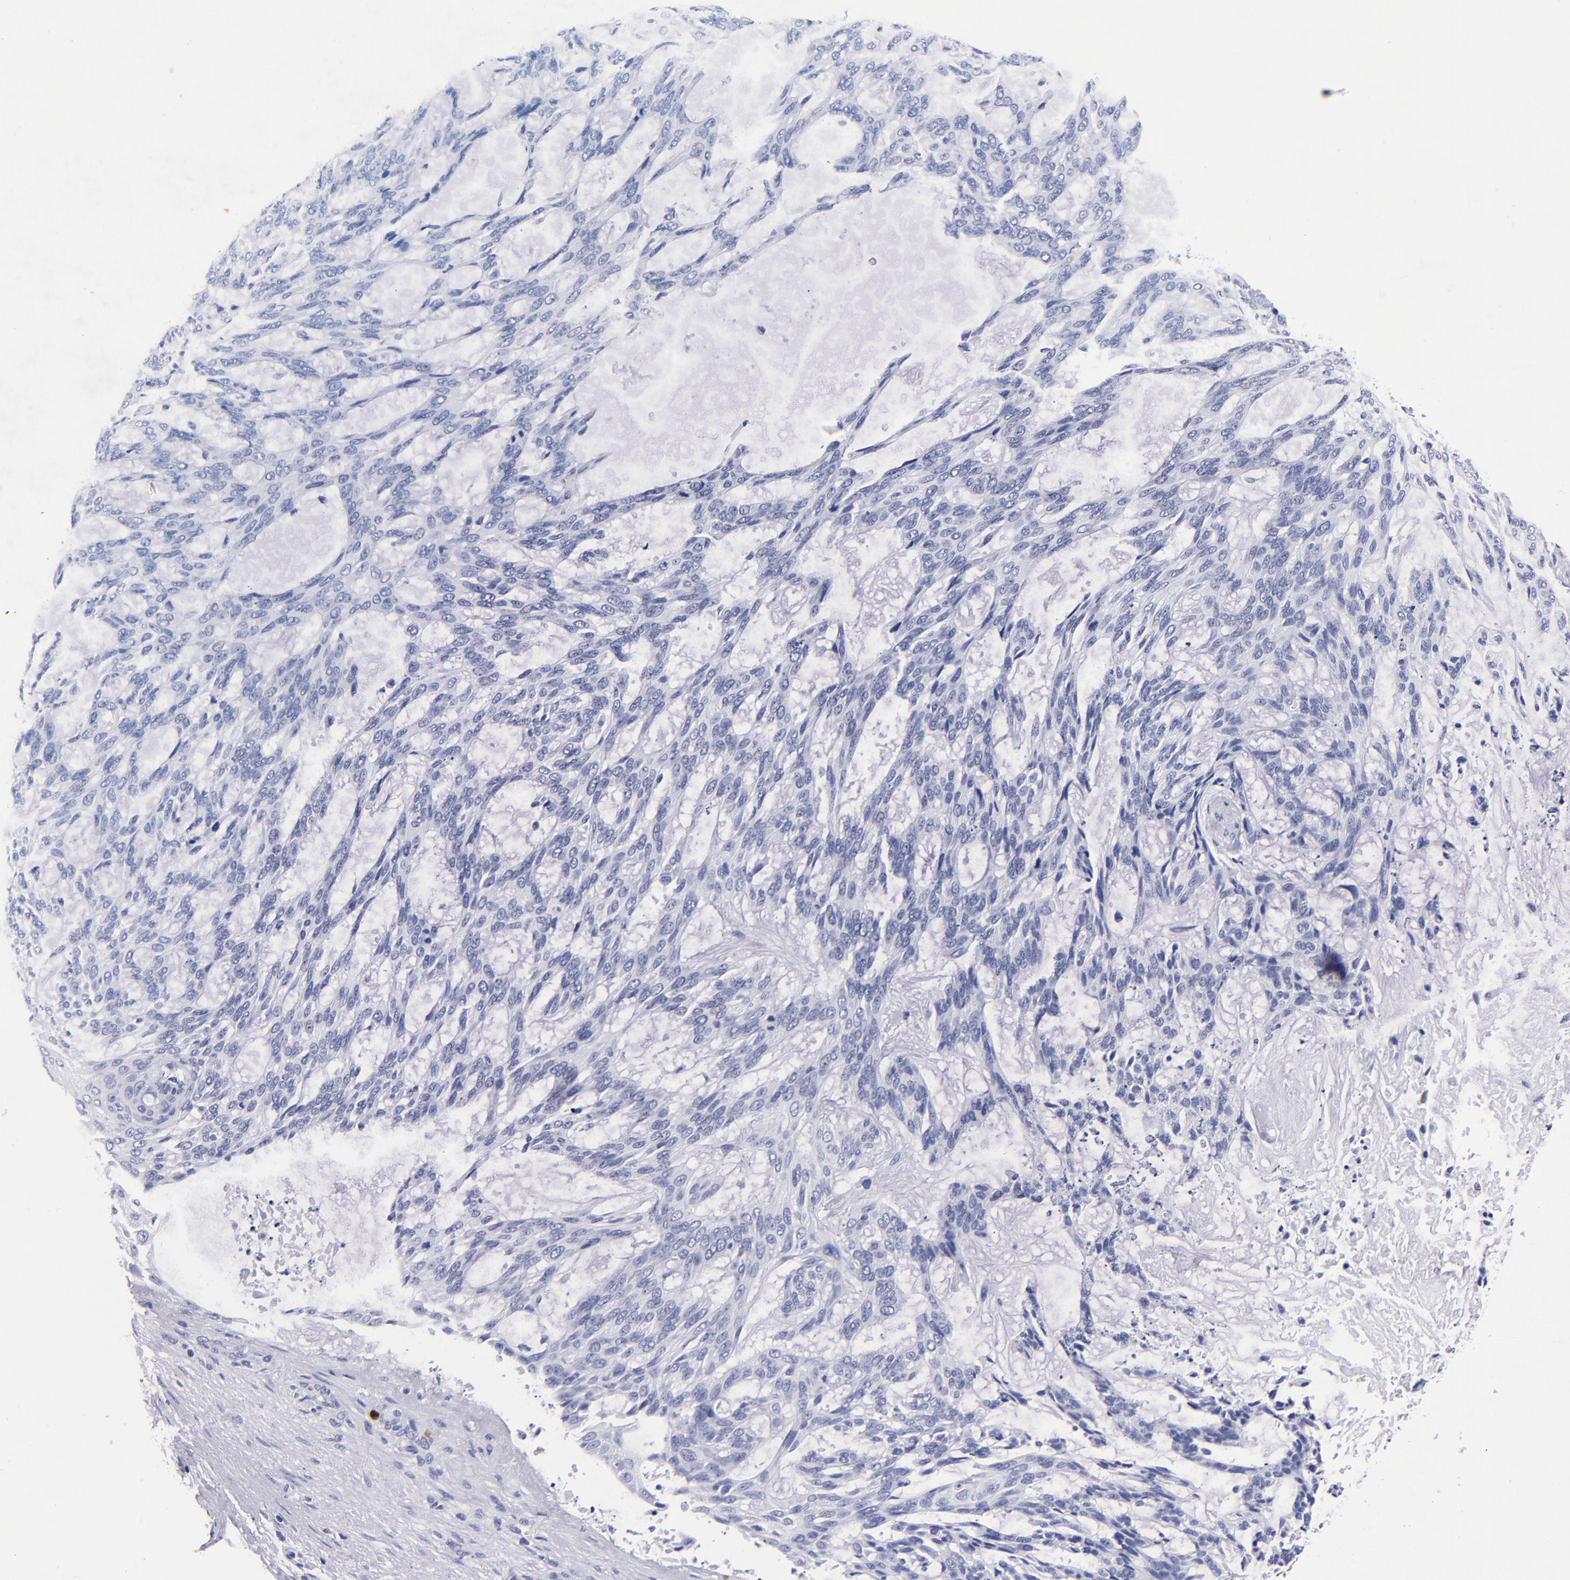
{"staining": {"intensity": "negative", "quantity": "none", "location": "none"}, "tissue": "skin cancer", "cell_type": "Tumor cells", "image_type": "cancer", "snomed": [{"axis": "morphology", "description": "Normal tissue, NOS"}, {"axis": "morphology", "description": "Basal cell carcinoma"}, {"axis": "topography", "description": "Skin"}], "caption": "The histopathology image reveals no significant expression in tumor cells of skin basal cell carcinoma.", "gene": "S100A8", "patient": {"sex": "female", "age": 71}}